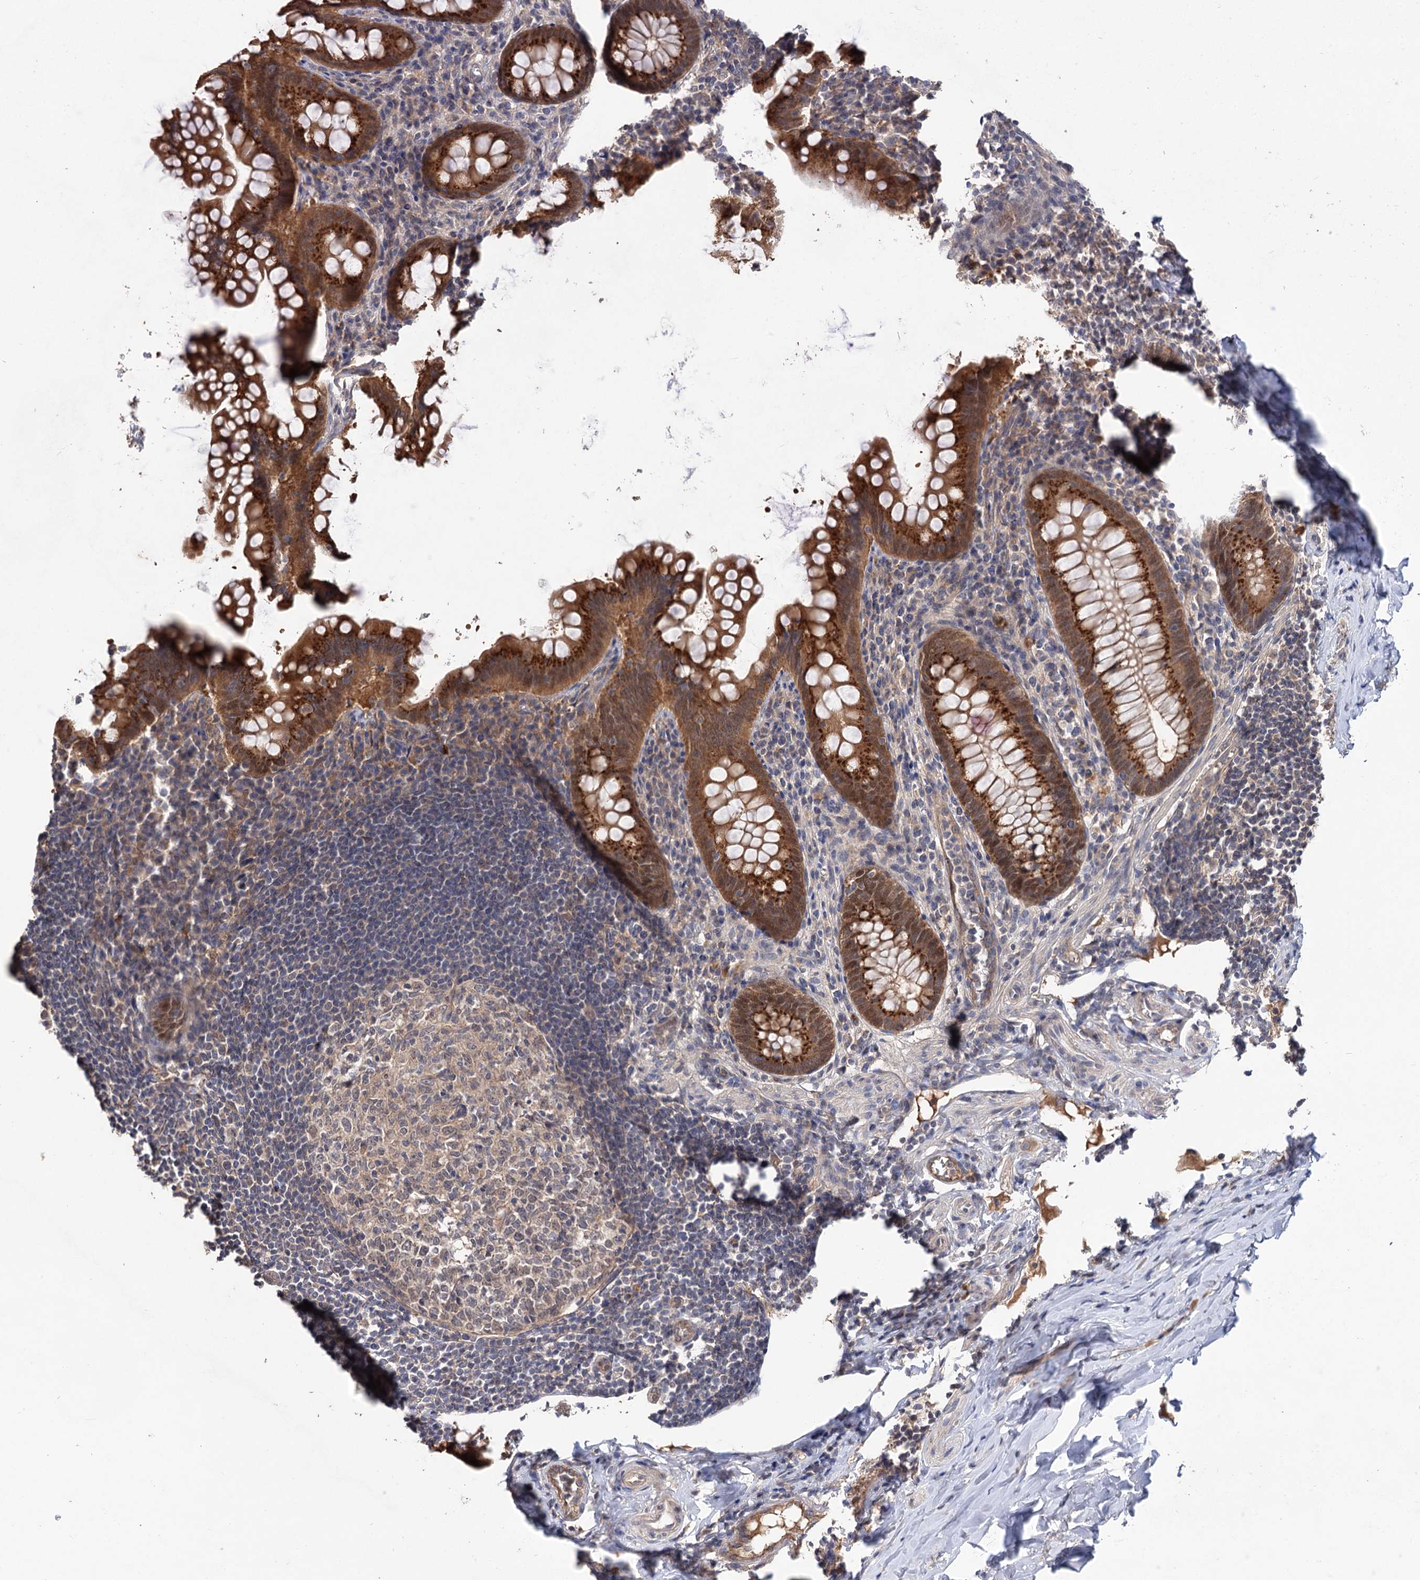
{"staining": {"intensity": "strong", "quantity": ">75%", "location": "cytoplasmic/membranous,nuclear"}, "tissue": "appendix", "cell_type": "Glandular cells", "image_type": "normal", "snomed": [{"axis": "morphology", "description": "Normal tissue, NOS"}, {"axis": "topography", "description": "Appendix"}], "caption": "An image of human appendix stained for a protein exhibits strong cytoplasmic/membranous,nuclear brown staining in glandular cells. The staining is performed using DAB (3,3'-diaminobenzidine) brown chromogen to label protein expression. The nuclei are counter-stained blue using hematoxylin.", "gene": "NUDCD2", "patient": {"sex": "female", "age": 33}}